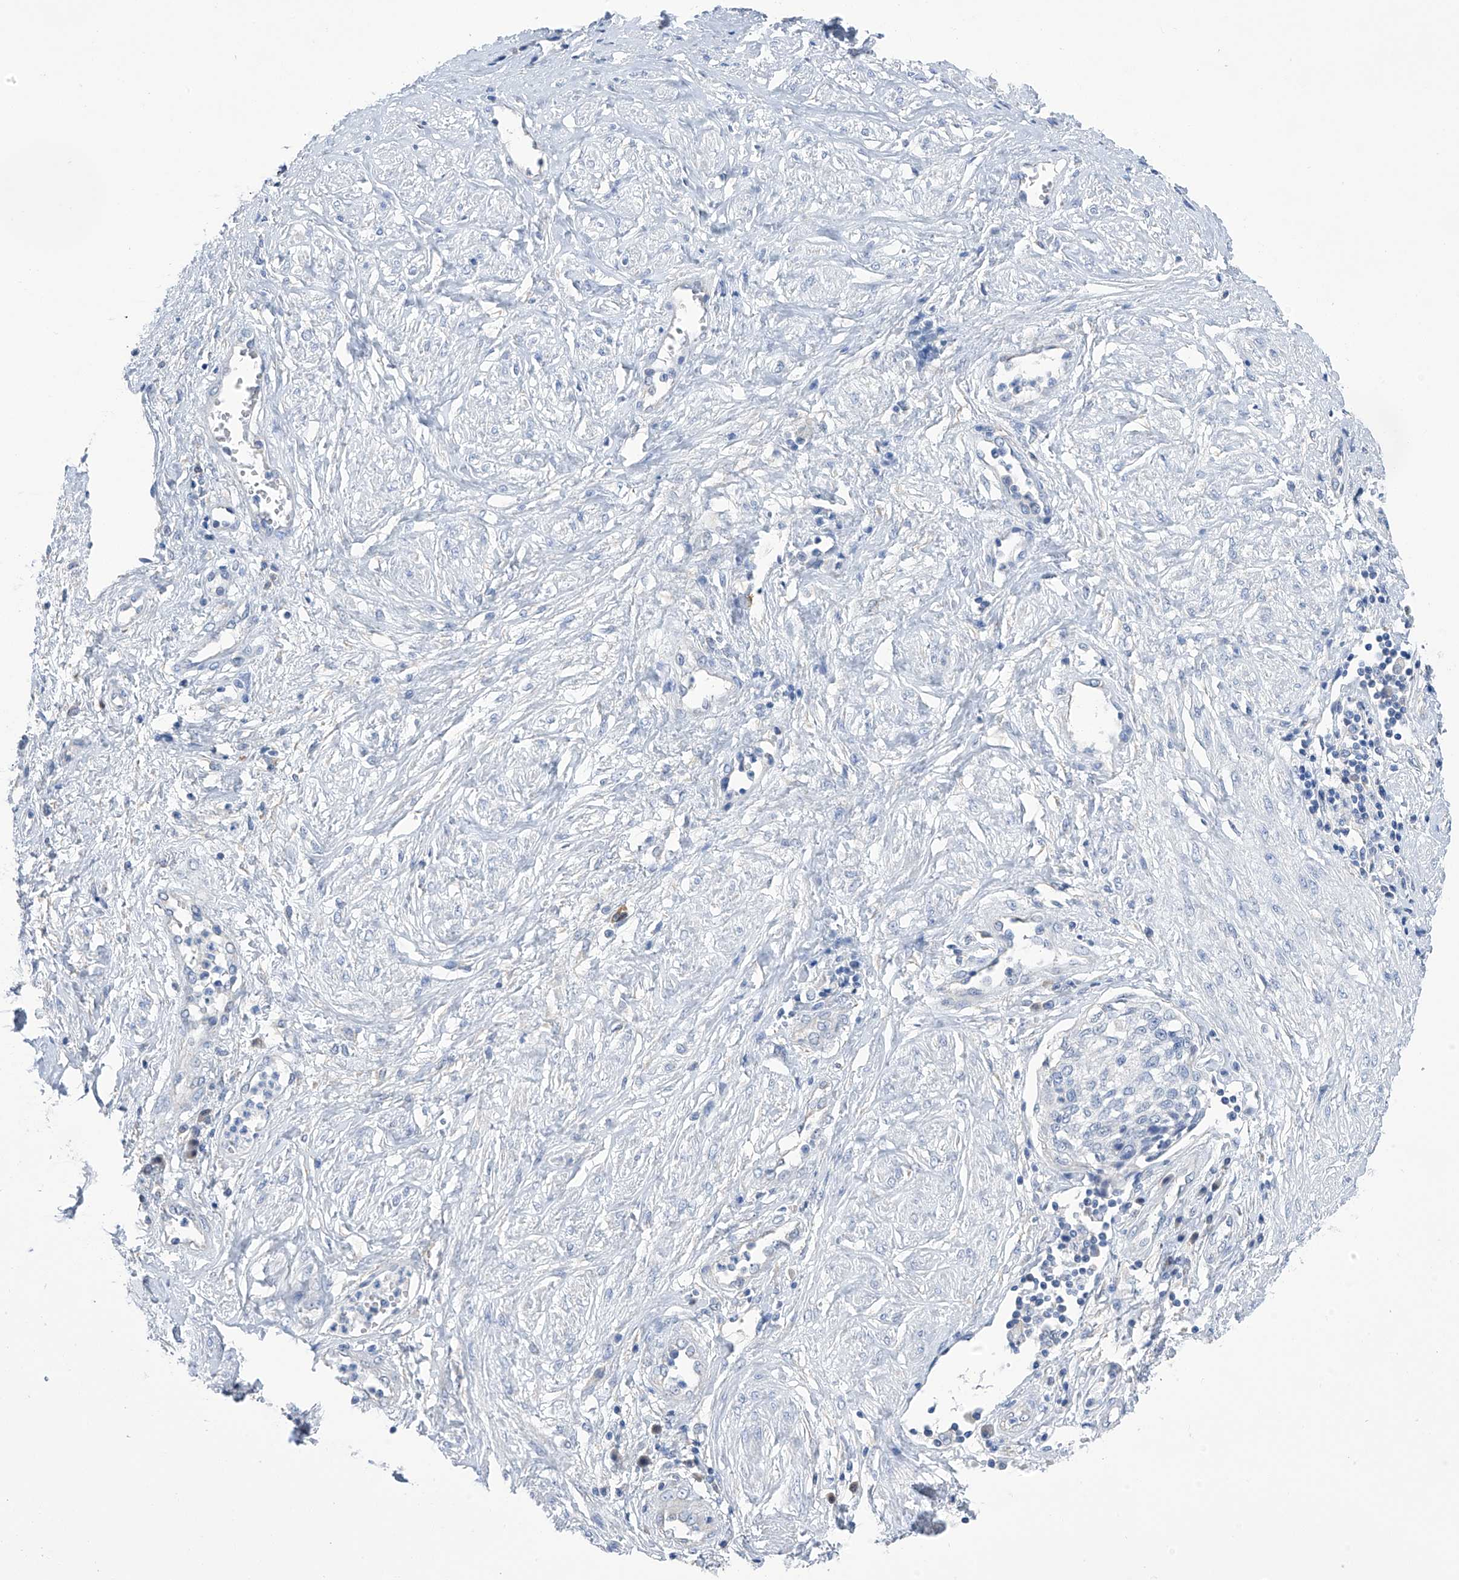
{"staining": {"intensity": "negative", "quantity": "none", "location": "none"}, "tissue": "cervical cancer", "cell_type": "Tumor cells", "image_type": "cancer", "snomed": [{"axis": "morphology", "description": "Squamous cell carcinoma, NOS"}, {"axis": "topography", "description": "Cervix"}], "caption": "An IHC micrograph of cervical squamous cell carcinoma is shown. There is no staining in tumor cells of cervical squamous cell carcinoma.", "gene": "PGM3", "patient": {"sex": "female", "age": 34}}